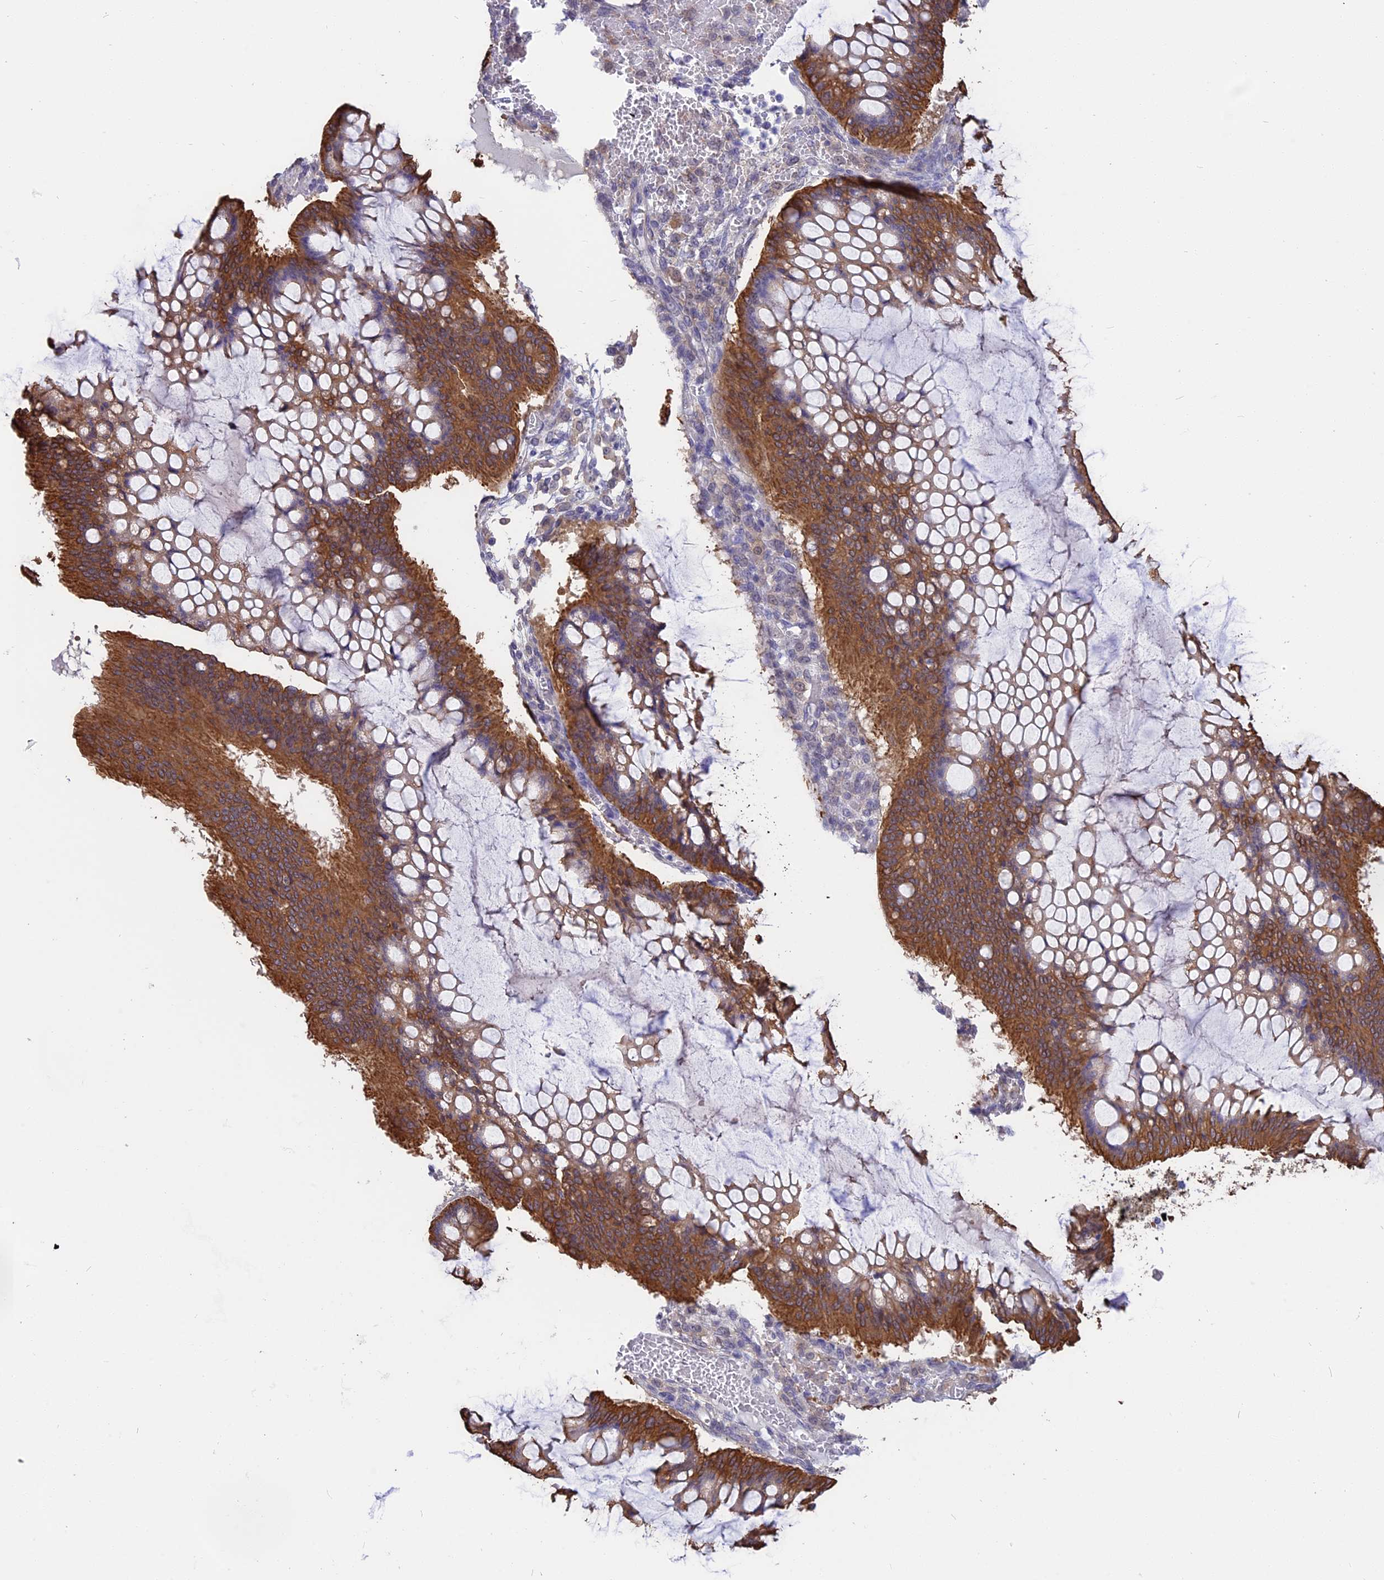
{"staining": {"intensity": "strong", "quantity": ">75%", "location": "cytoplasmic/membranous"}, "tissue": "ovarian cancer", "cell_type": "Tumor cells", "image_type": "cancer", "snomed": [{"axis": "morphology", "description": "Cystadenocarcinoma, mucinous, NOS"}, {"axis": "topography", "description": "Ovary"}], "caption": "Immunohistochemistry (IHC) photomicrograph of human ovarian cancer (mucinous cystadenocarcinoma) stained for a protein (brown), which exhibits high levels of strong cytoplasmic/membranous expression in approximately >75% of tumor cells.", "gene": "STUB1", "patient": {"sex": "female", "age": 73}}